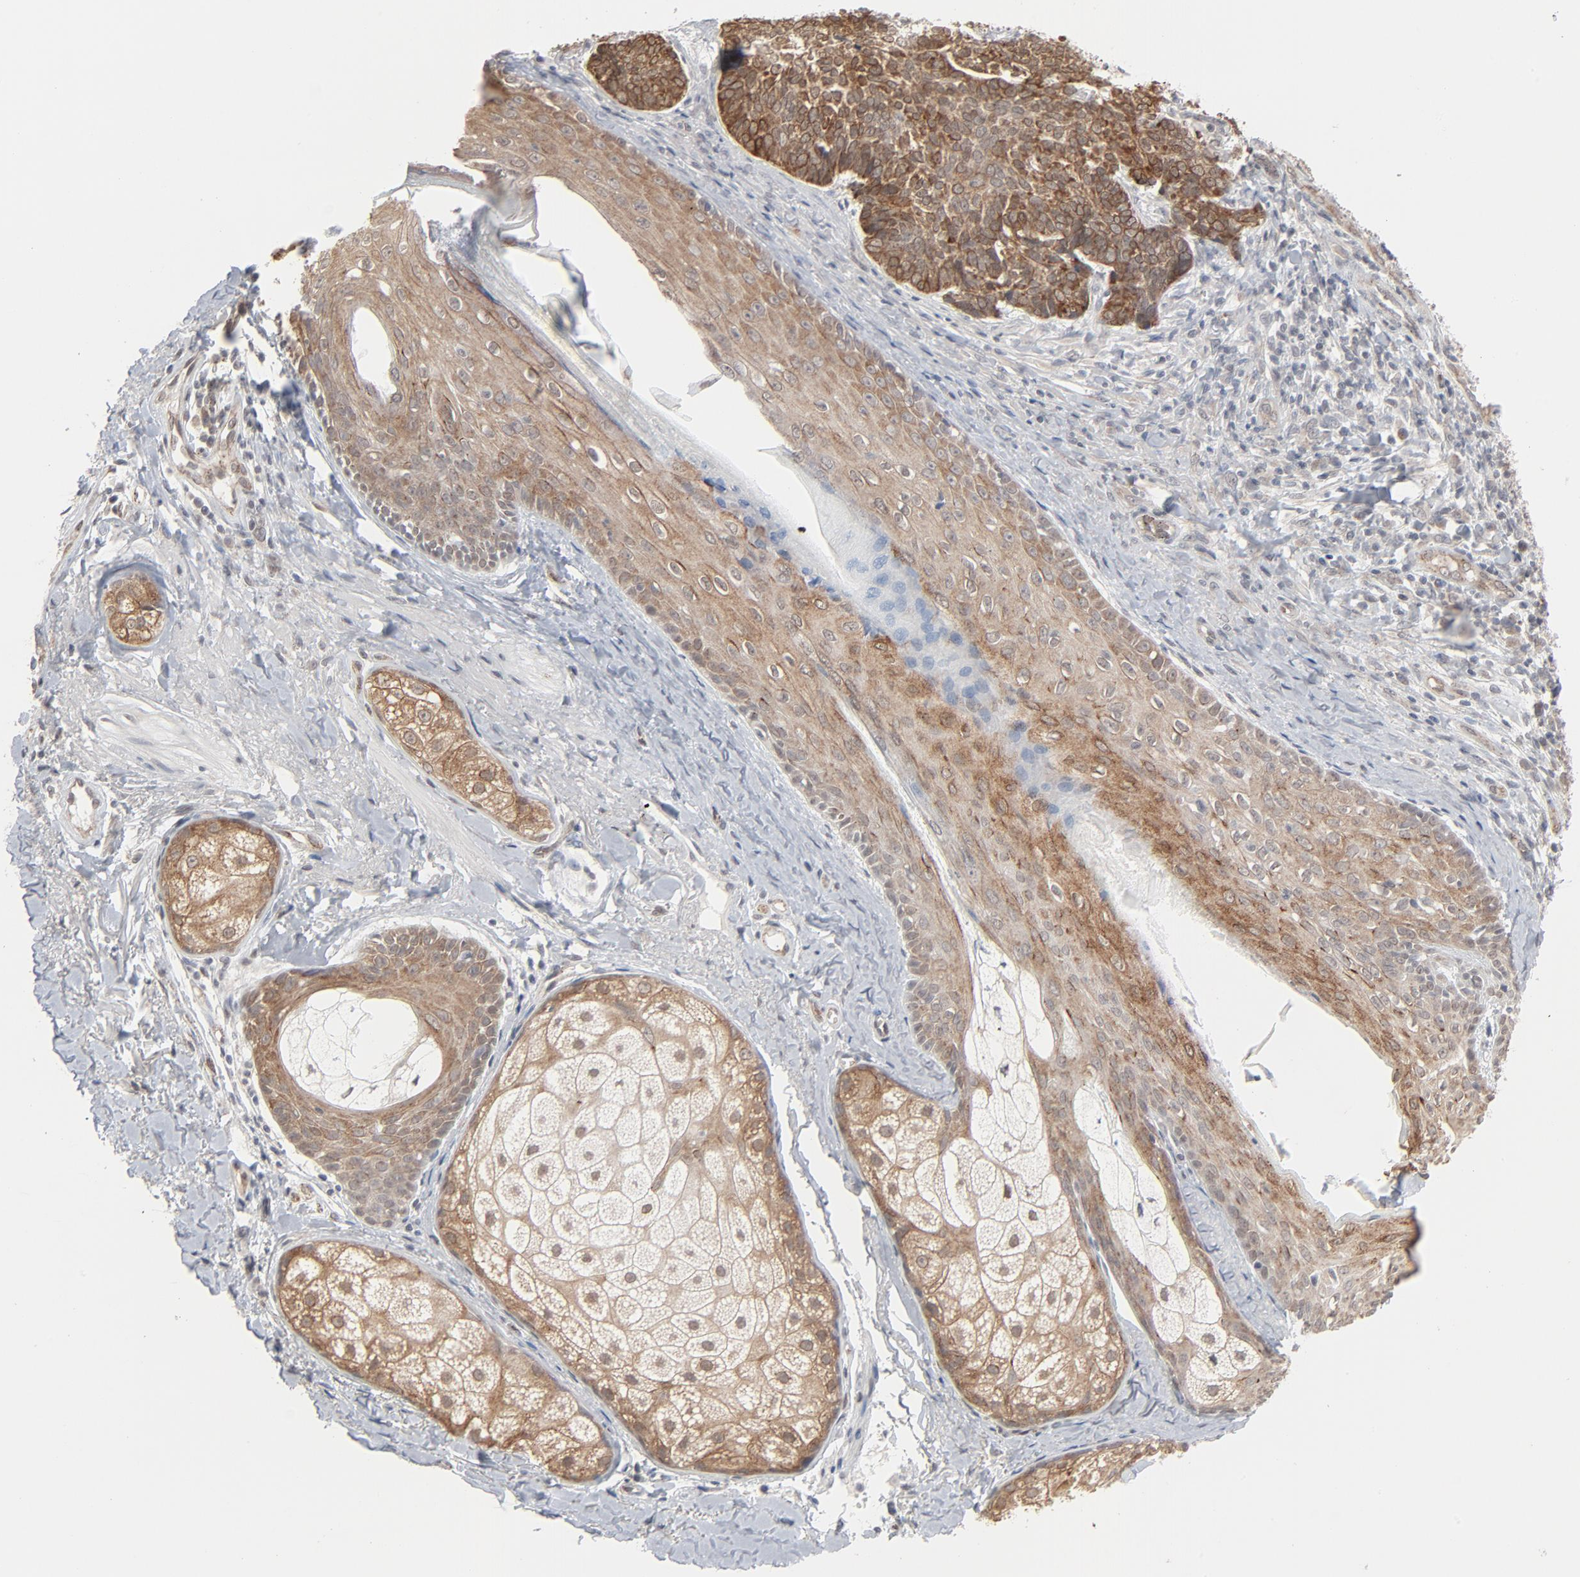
{"staining": {"intensity": "moderate", "quantity": ">75%", "location": "cytoplasmic/membranous"}, "tissue": "skin cancer", "cell_type": "Tumor cells", "image_type": "cancer", "snomed": [{"axis": "morphology", "description": "Basal cell carcinoma"}, {"axis": "topography", "description": "Skin"}], "caption": "There is medium levels of moderate cytoplasmic/membranous staining in tumor cells of skin basal cell carcinoma, as demonstrated by immunohistochemical staining (brown color).", "gene": "ITPR3", "patient": {"sex": "male", "age": 84}}